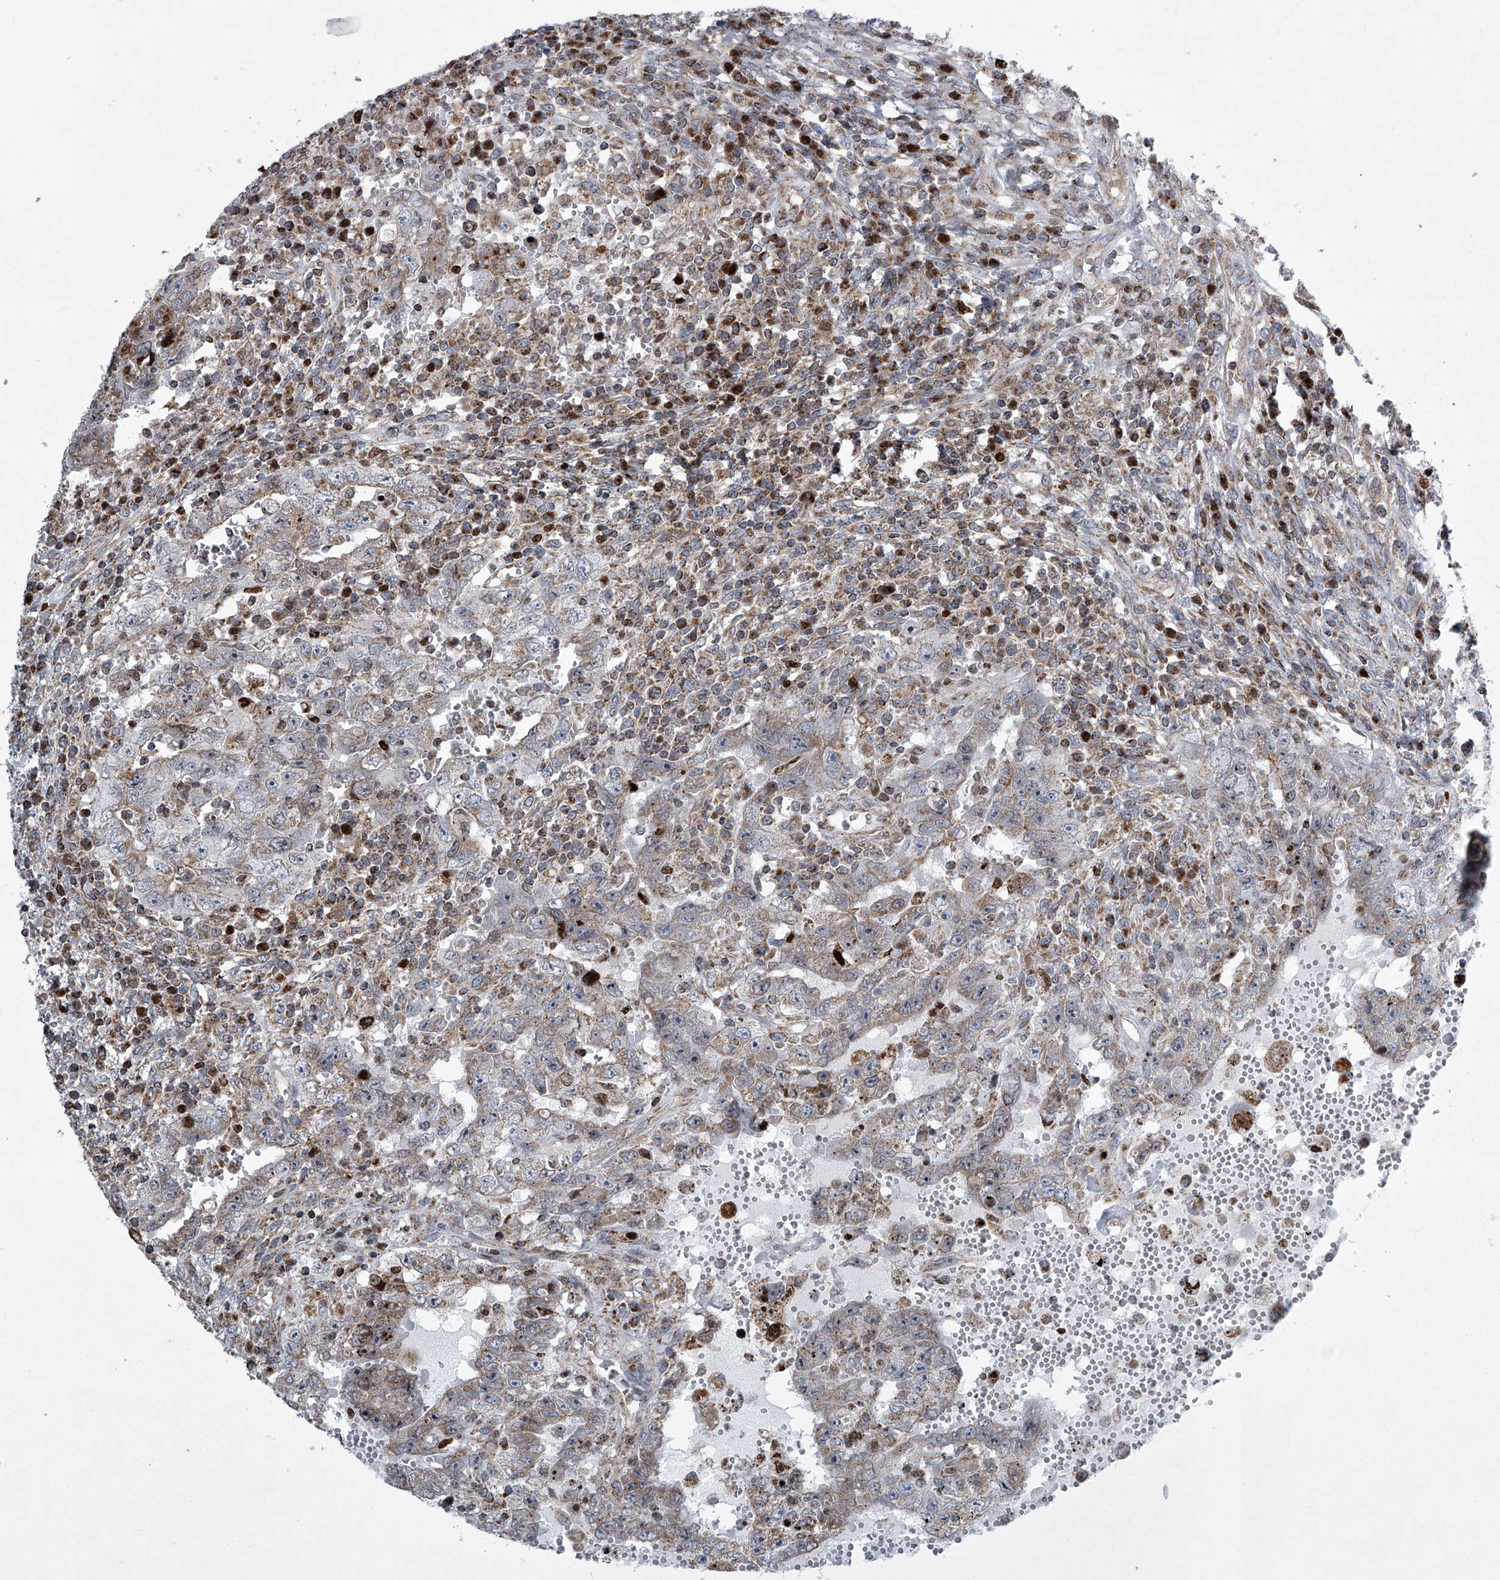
{"staining": {"intensity": "weak", "quantity": "25%-75%", "location": "cytoplasmic/membranous"}, "tissue": "testis cancer", "cell_type": "Tumor cells", "image_type": "cancer", "snomed": [{"axis": "morphology", "description": "Carcinoma, Embryonal, NOS"}, {"axis": "topography", "description": "Testis"}], "caption": "Protein expression analysis of testis cancer (embryonal carcinoma) displays weak cytoplasmic/membranous positivity in about 25%-75% of tumor cells.", "gene": "STRADA", "patient": {"sex": "male", "age": 26}}